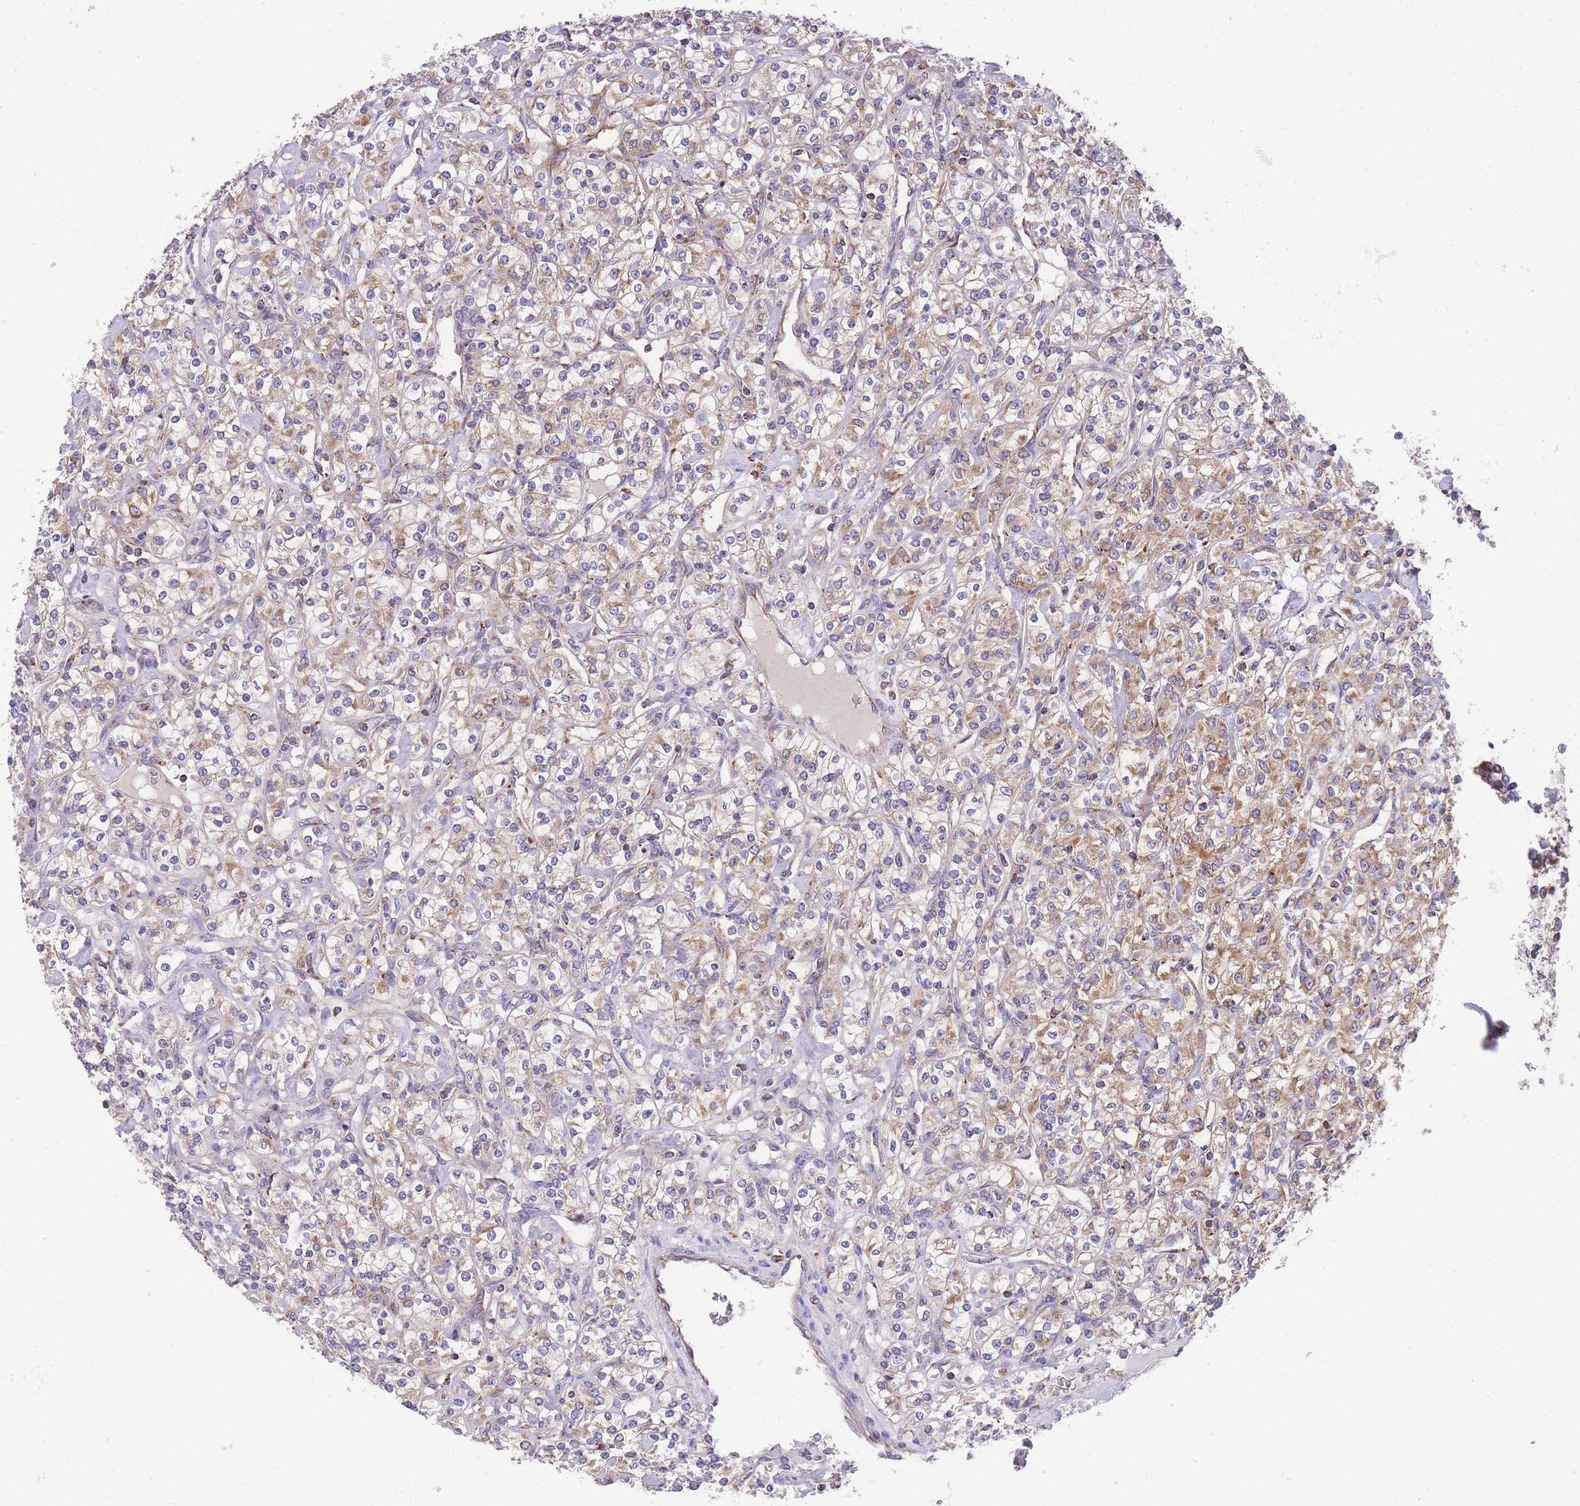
{"staining": {"intensity": "moderate", "quantity": "<25%", "location": "cytoplasmic/membranous"}, "tissue": "renal cancer", "cell_type": "Tumor cells", "image_type": "cancer", "snomed": [{"axis": "morphology", "description": "Adenocarcinoma, NOS"}, {"axis": "topography", "description": "Kidney"}], "caption": "Renal cancer (adenocarcinoma) stained with a brown dye shows moderate cytoplasmic/membranous positive staining in approximately <25% of tumor cells.", "gene": "ST3GAL3", "patient": {"sex": "male", "age": 77}}